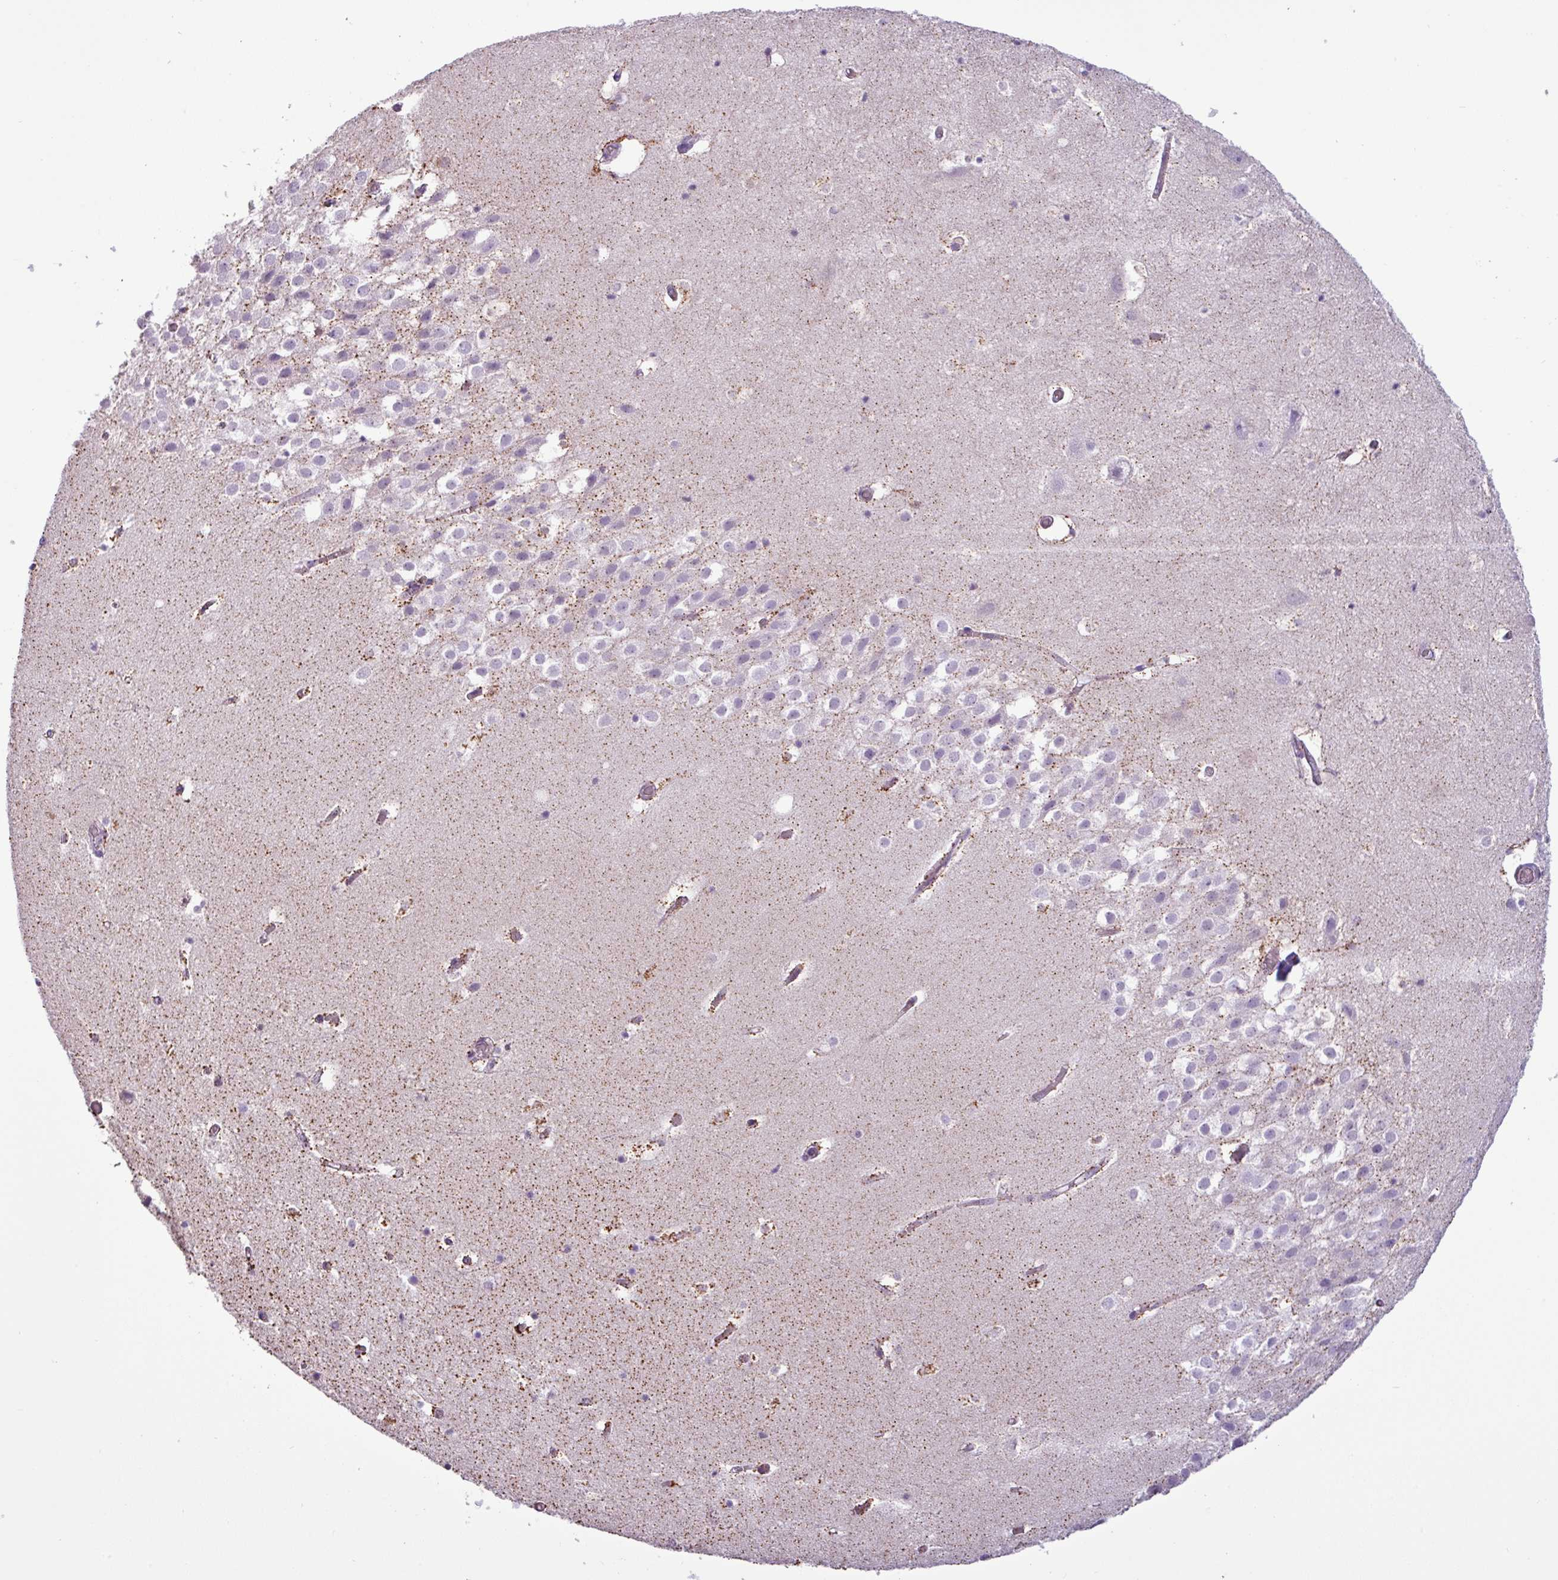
{"staining": {"intensity": "moderate", "quantity": "<25%", "location": "cytoplasmic/membranous"}, "tissue": "hippocampus", "cell_type": "Glial cells", "image_type": "normal", "snomed": [{"axis": "morphology", "description": "Normal tissue, NOS"}, {"axis": "topography", "description": "Hippocampus"}], "caption": "Hippocampus stained for a protein (brown) demonstrates moderate cytoplasmic/membranous positive positivity in about <25% of glial cells.", "gene": "ZNF667", "patient": {"sex": "female", "age": 52}}